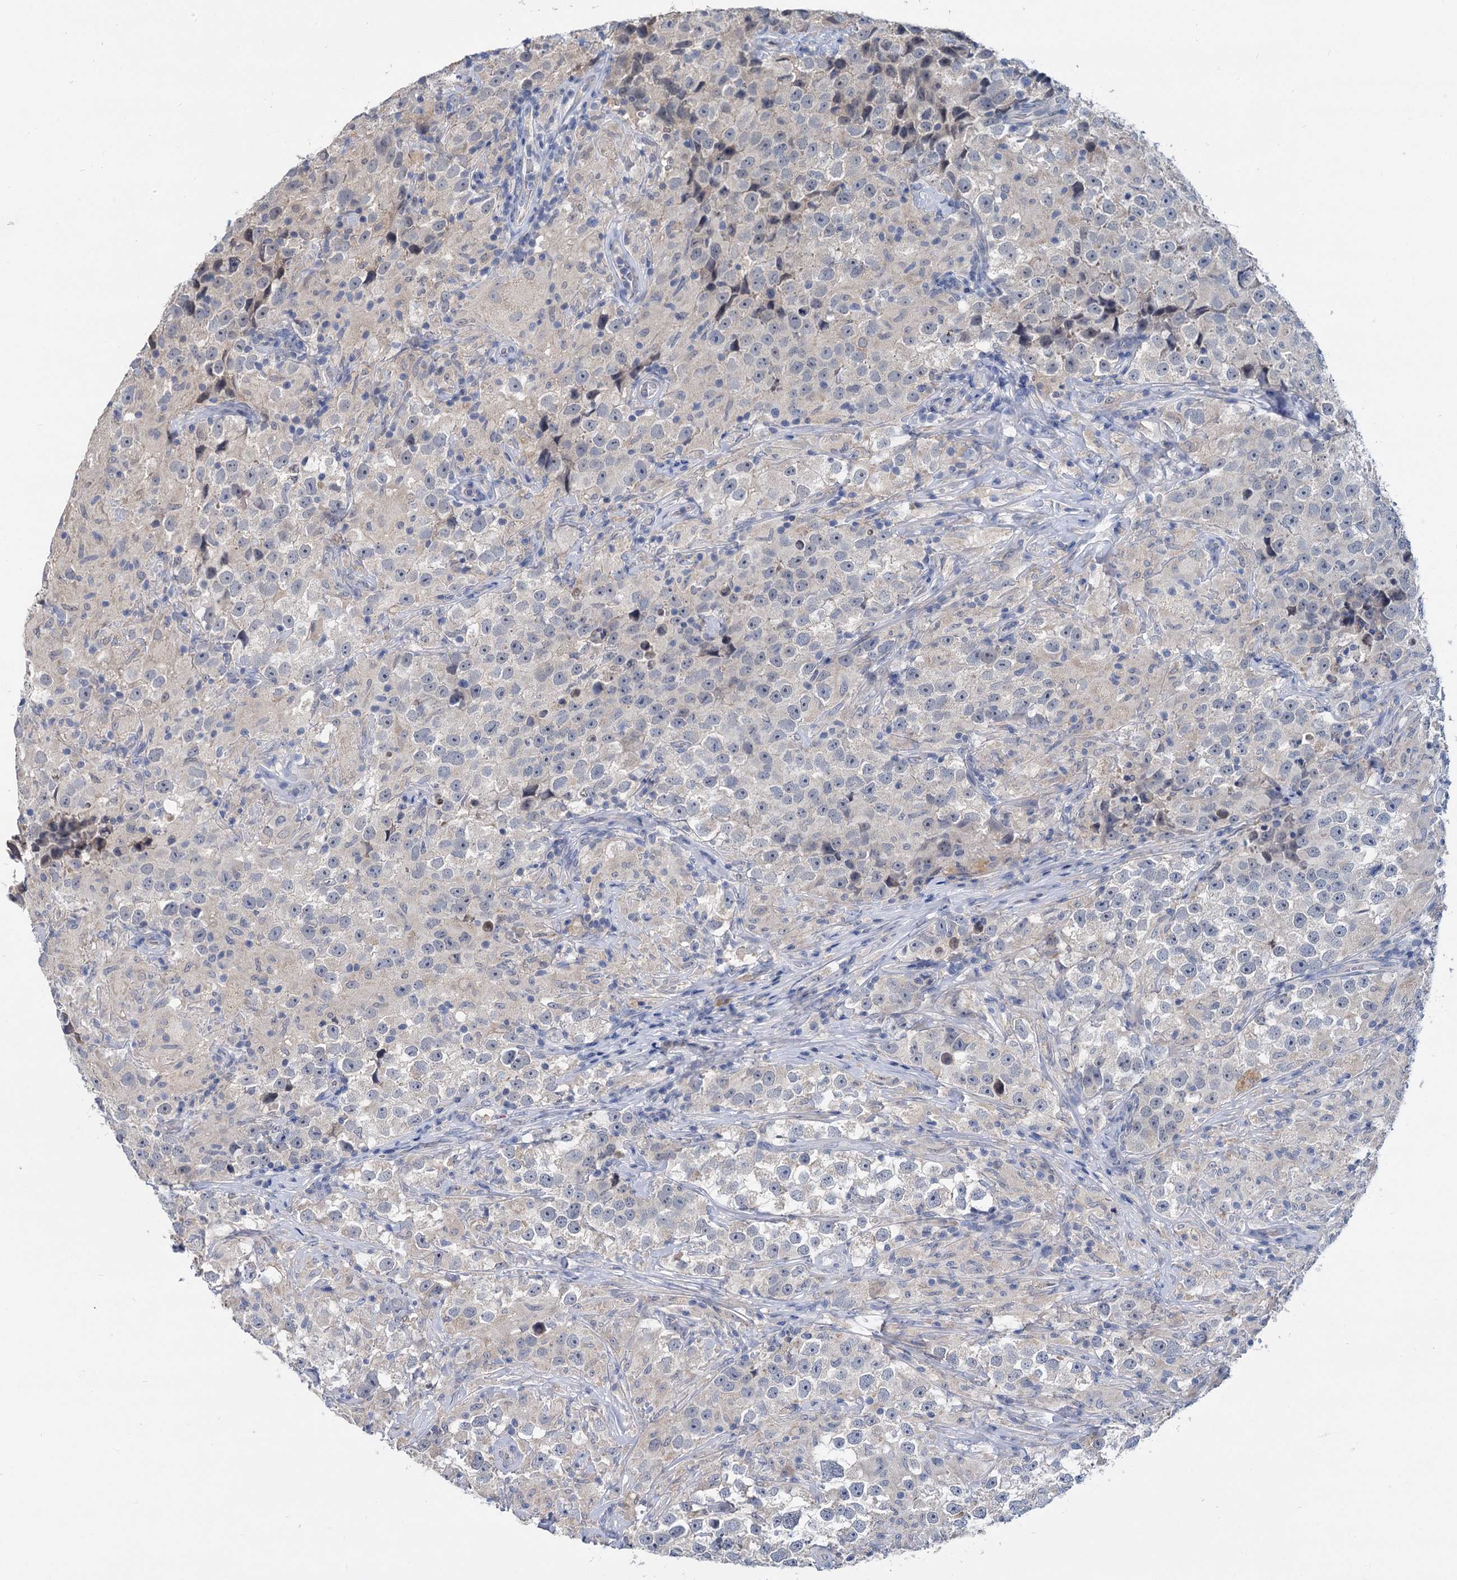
{"staining": {"intensity": "negative", "quantity": "none", "location": "none"}, "tissue": "testis cancer", "cell_type": "Tumor cells", "image_type": "cancer", "snomed": [{"axis": "morphology", "description": "Seminoma, NOS"}, {"axis": "topography", "description": "Testis"}], "caption": "An immunohistochemistry histopathology image of testis seminoma is shown. There is no staining in tumor cells of testis seminoma.", "gene": "ANKRD42", "patient": {"sex": "male", "age": 46}}